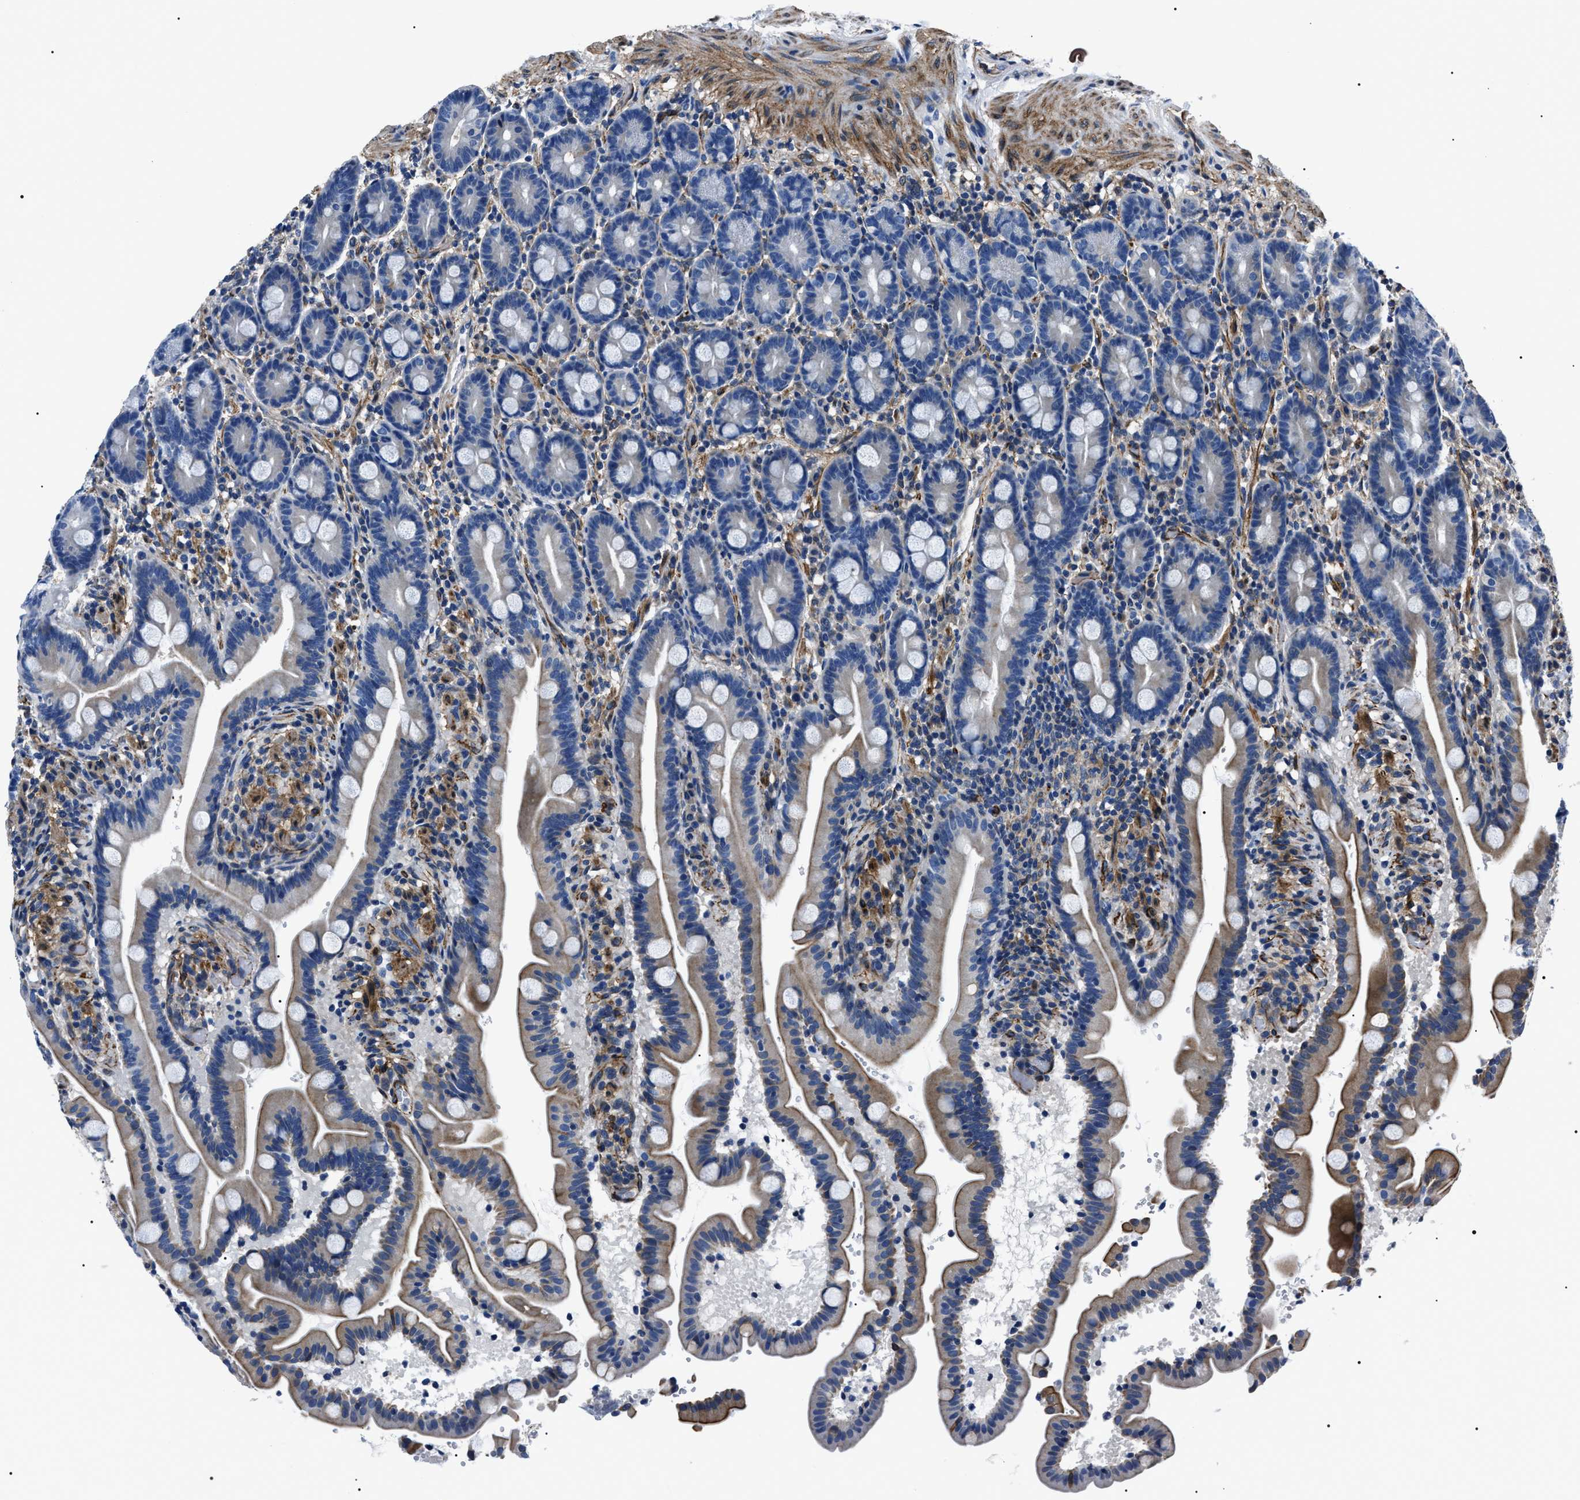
{"staining": {"intensity": "moderate", "quantity": "25%-75%", "location": "cytoplasmic/membranous"}, "tissue": "duodenum", "cell_type": "Glandular cells", "image_type": "normal", "snomed": [{"axis": "morphology", "description": "Normal tissue, NOS"}, {"axis": "topography", "description": "Duodenum"}], "caption": "Brown immunohistochemical staining in normal human duodenum exhibits moderate cytoplasmic/membranous staining in about 25%-75% of glandular cells. (DAB (3,3'-diaminobenzidine) IHC, brown staining for protein, blue staining for nuclei).", "gene": "BAG2", "patient": {"sex": "male", "age": 54}}